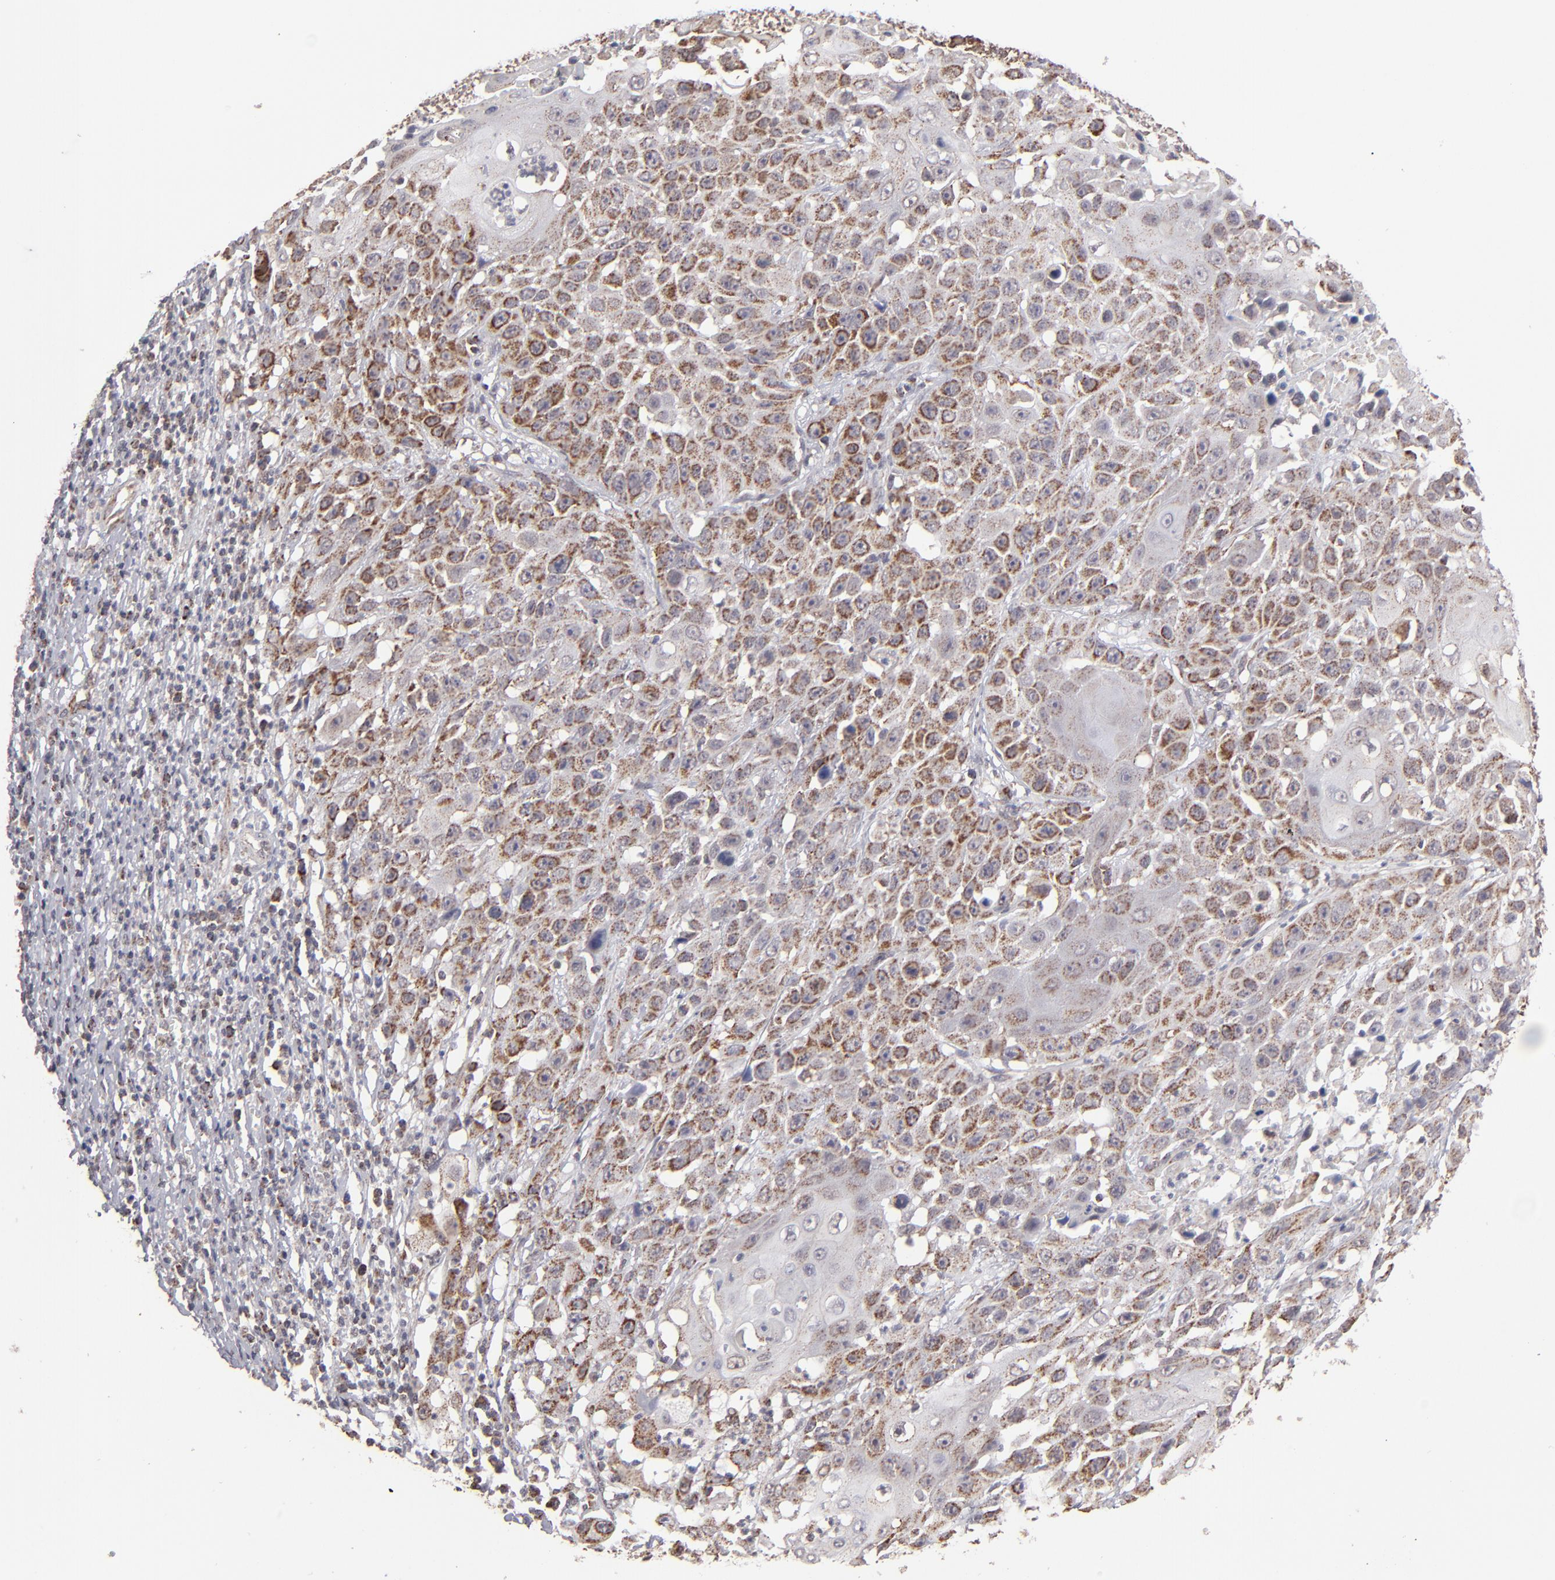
{"staining": {"intensity": "moderate", "quantity": "25%-75%", "location": "cytoplasmic/membranous"}, "tissue": "cervical cancer", "cell_type": "Tumor cells", "image_type": "cancer", "snomed": [{"axis": "morphology", "description": "Squamous cell carcinoma, NOS"}, {"axis": "topography", "description": "Cervix"}], "caption": "Immunohistochemistry (IHC) histopathology image of cervical squamous cell carcinoma stained for a protein (brown), which shows medium levels of moderate cytoplasmic/membranous positivity in approximately 25%-75% of tumor cells.", "gene": "SLC15A1", "patient": {"sex": "female", "age": 39}}